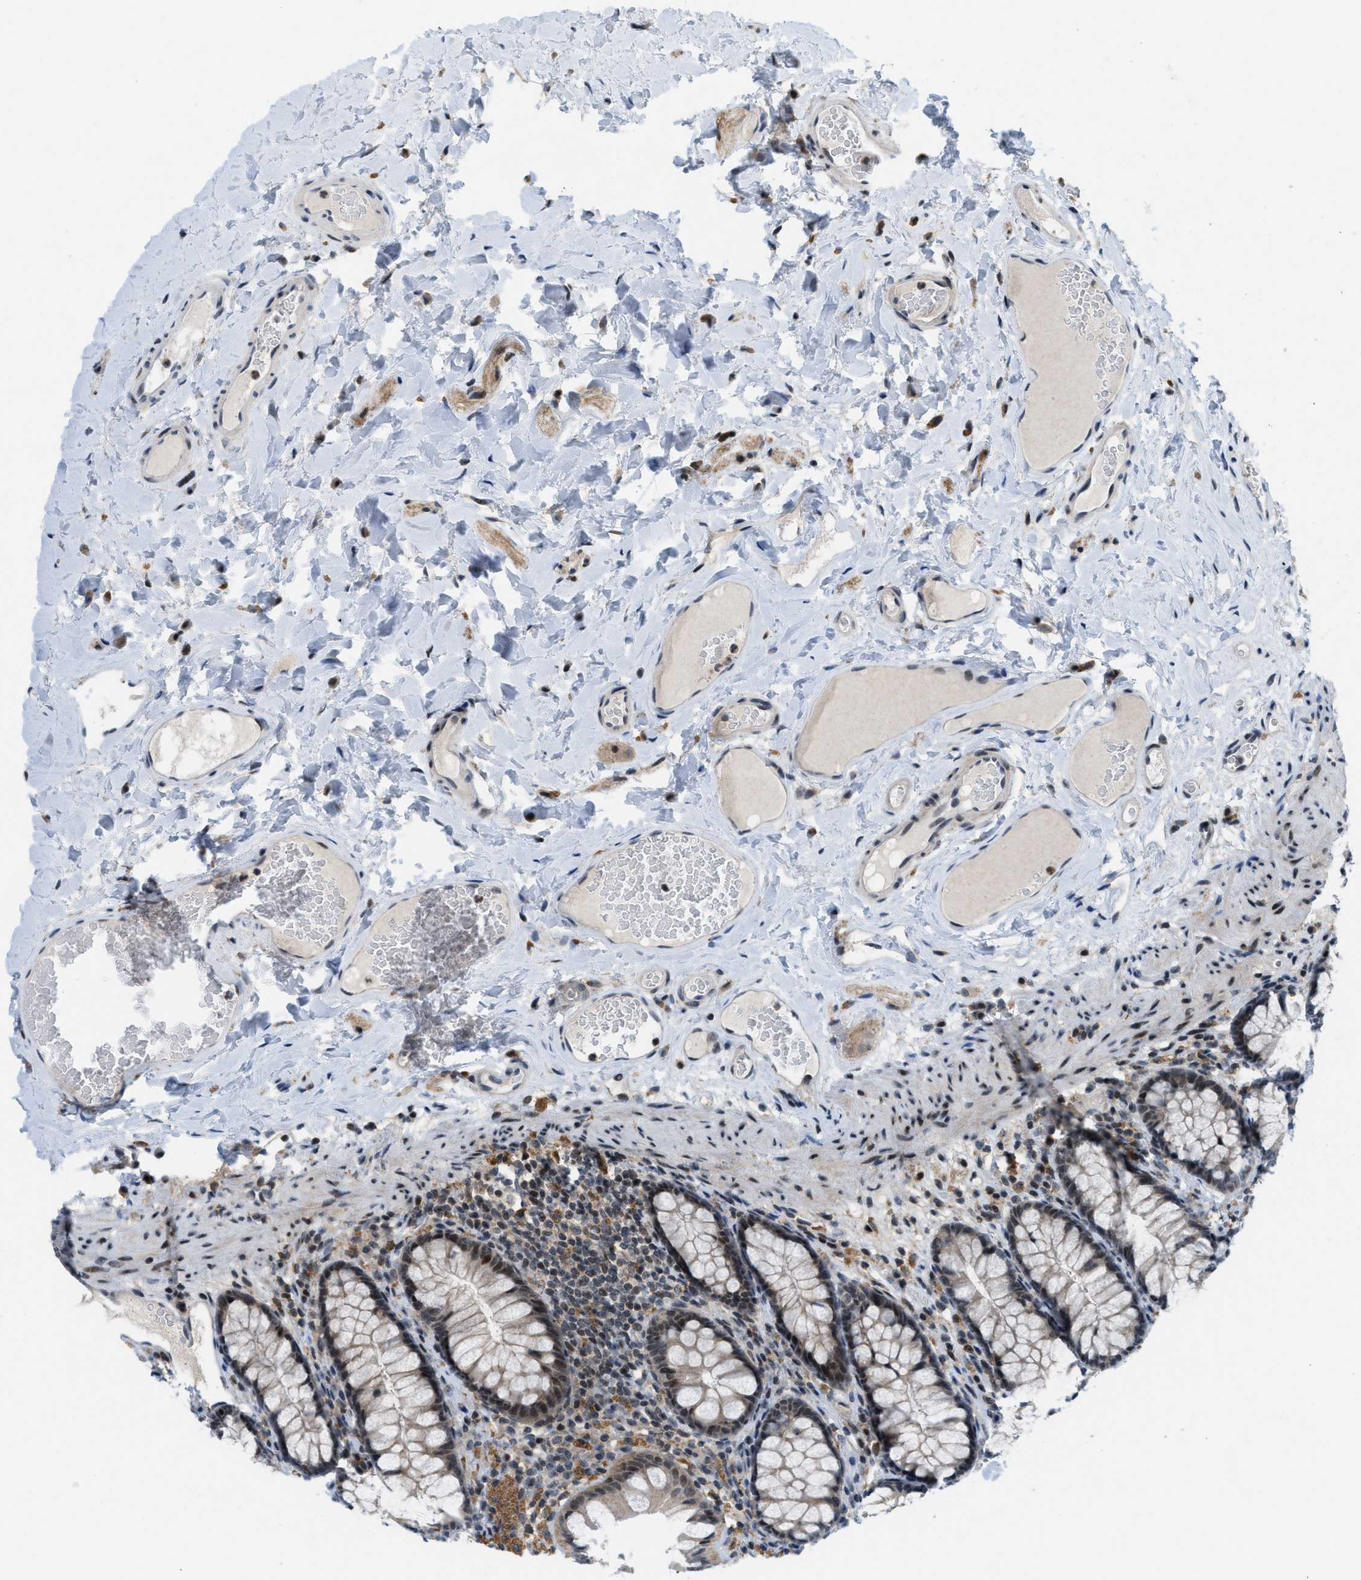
{"staining": {"intensity": "negative", "quantity": "none", "location": "none"}, "tissue": "colon", "cell_type": "Endothelial cells", "image_type": "normal", "snomed": [{"axis": "morphology", "description": "Normal tissue, NOS"}, {"axis": "topography", "description": "Colon"}], "caption": "Histopathology image shows no significant protein positivity in endothelial cells of normal colon.", "gene": "ING1", "patient": {"sex": "female", "age": 55}}